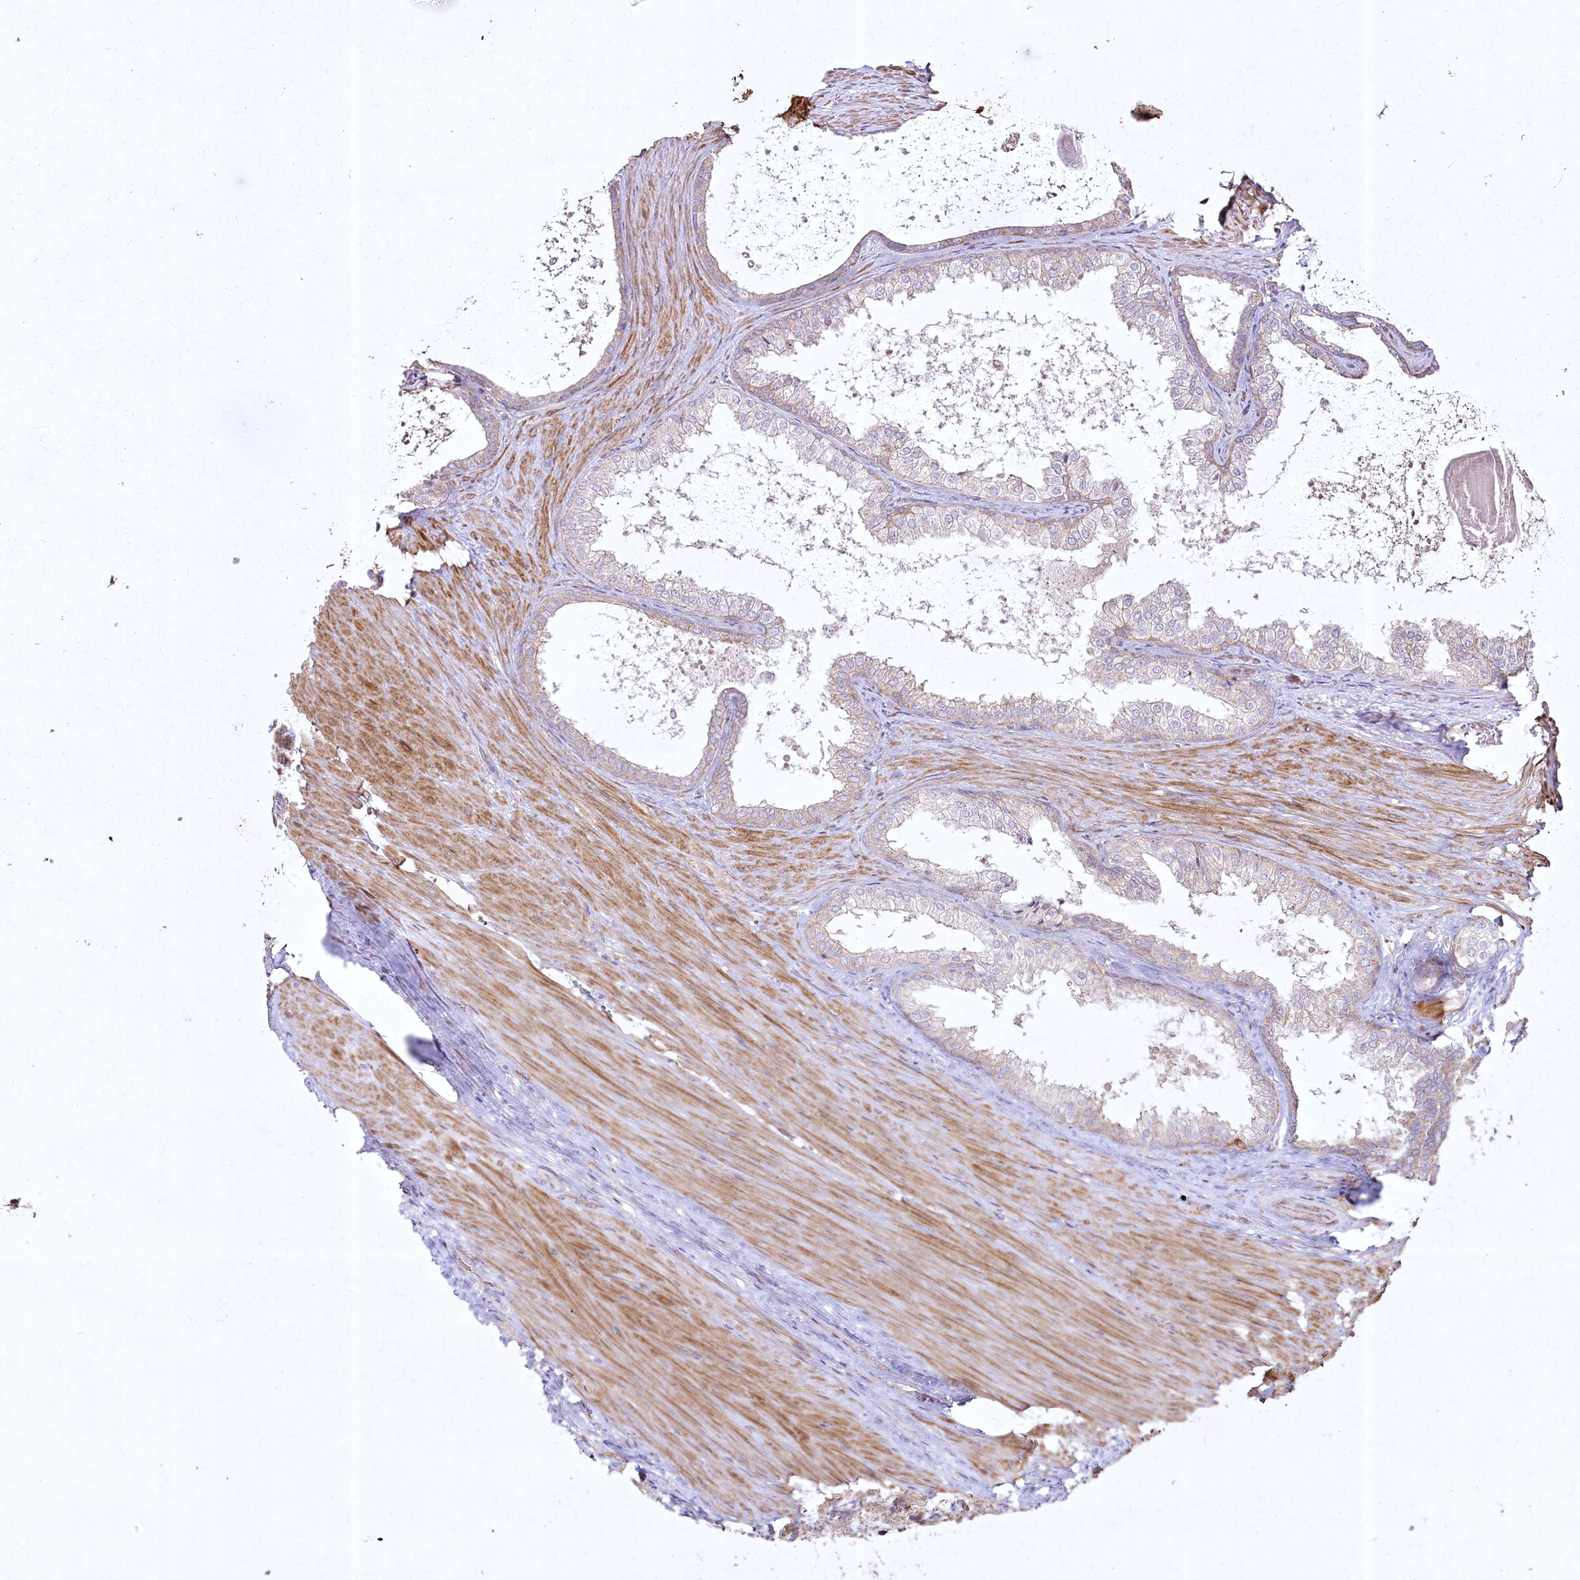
{"staining": {"intensity": "weak", "quantity": "<25%", "location": "cytoplasmic/membranous"}, "tissue": "prostate cancer", "cell_type": "Tumor cells", "image_type": "cancer", "snomed": [{"axis": "morphology", "description": "Adenocarcinoma, High grade"}, {"axis": "topography", "description": "Prostate"}], "caption": "Immunohistochemistry (IHC) of prostate cancer (adenocarcinoma (high-grade)) demonstrates no expression in tumor cells.", "gene": "SH3TC1", "patient": {"sex": "male", "age": 65}}